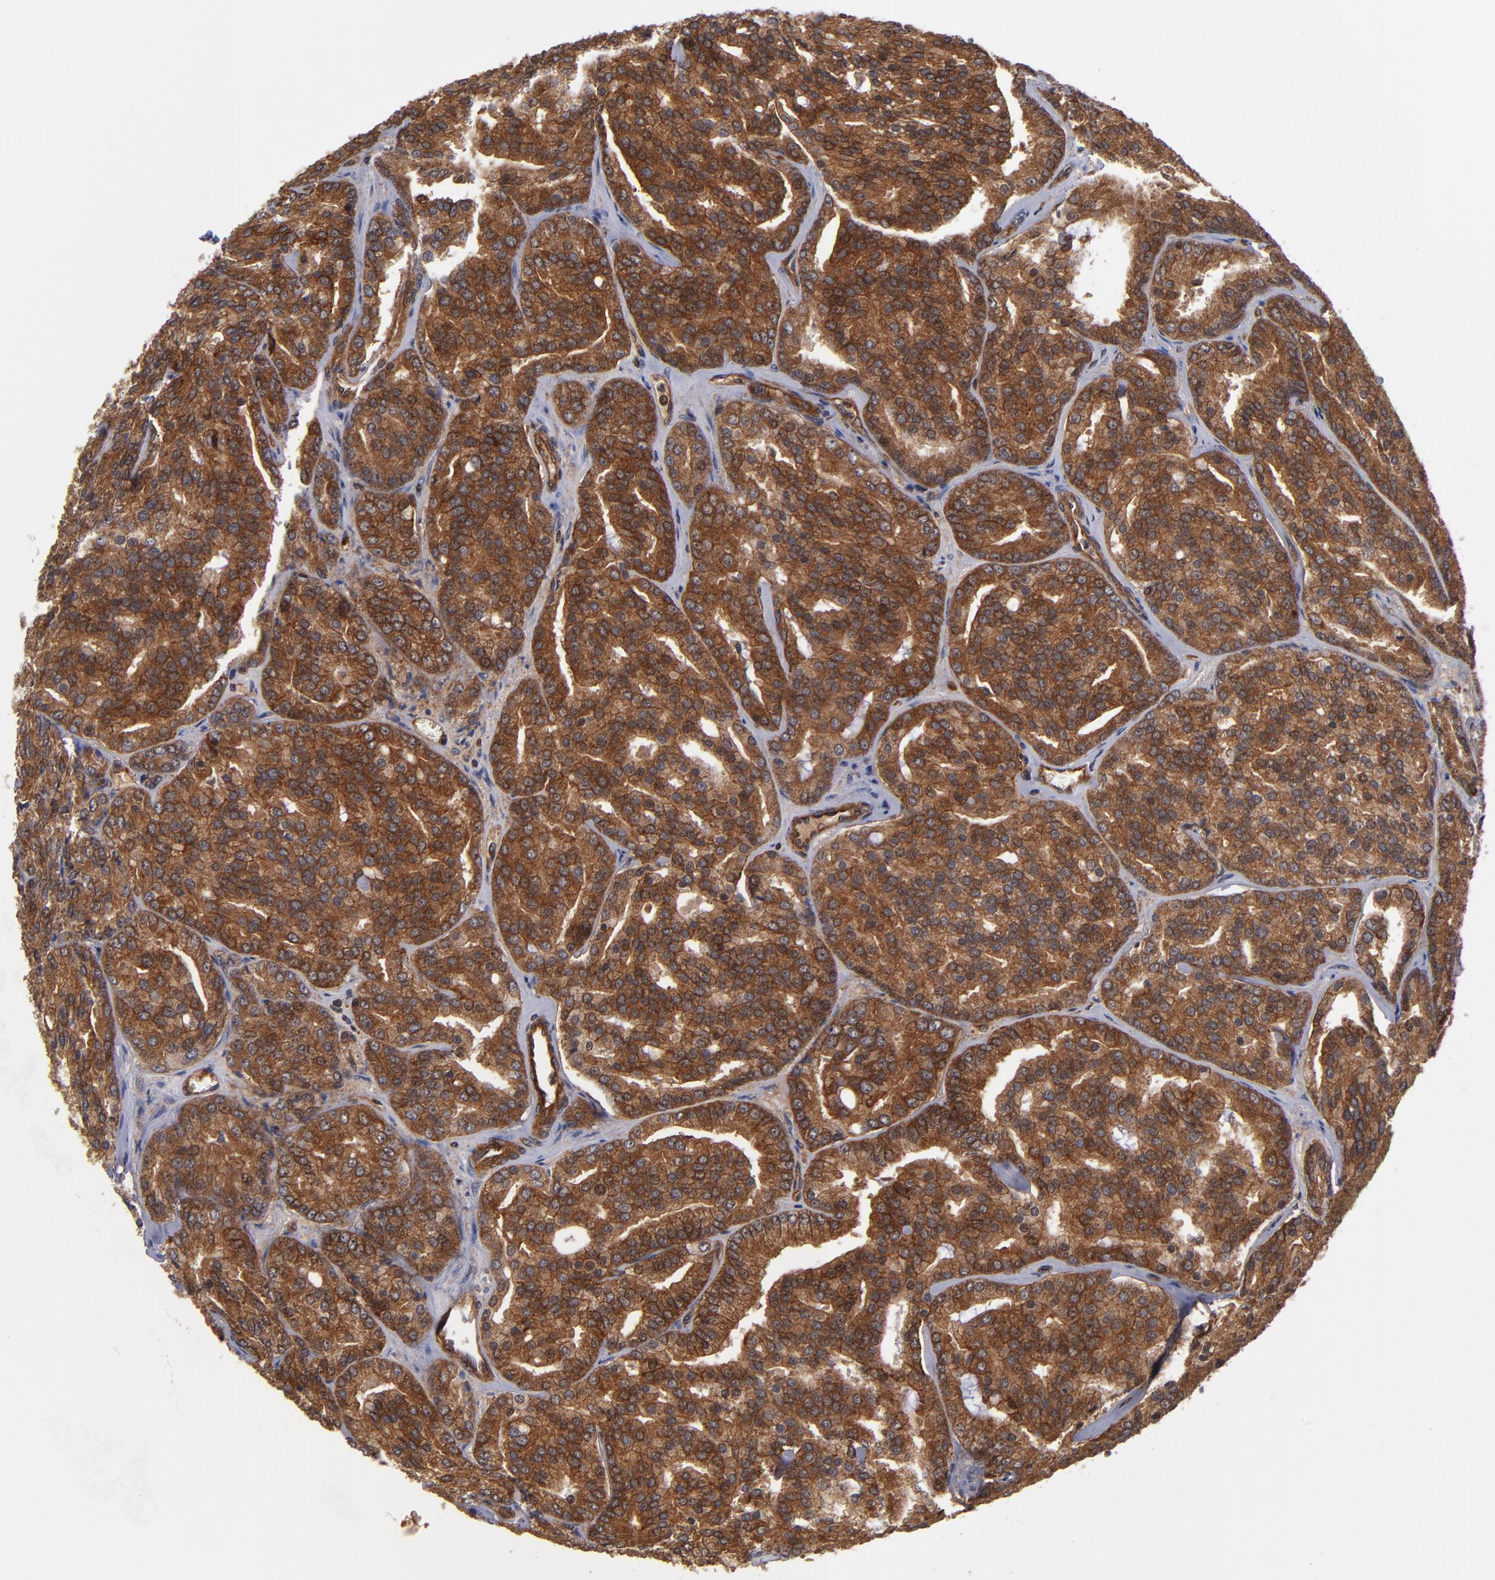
{"staining": {"intensity": "strong", "quantity": ">75%", "location": "cytoplasmic/membranous"}, "tissue": "prostate cancer", "cell_type": "Tumor cells", "image_type": "cancer", "snomed": [{"axis": "morphology", "description": "Adenocarcinoma, High grade"}, {"axis": "topography", "description": "Prostate"}], "caption": "High-grade adenocarcinoma (prostate) stained for a protein shows strong cytoplasmic/membranous positivity in tumor cells.", "gene": "BDKRB1", "patient": {"sex": "male", "age": 64}}